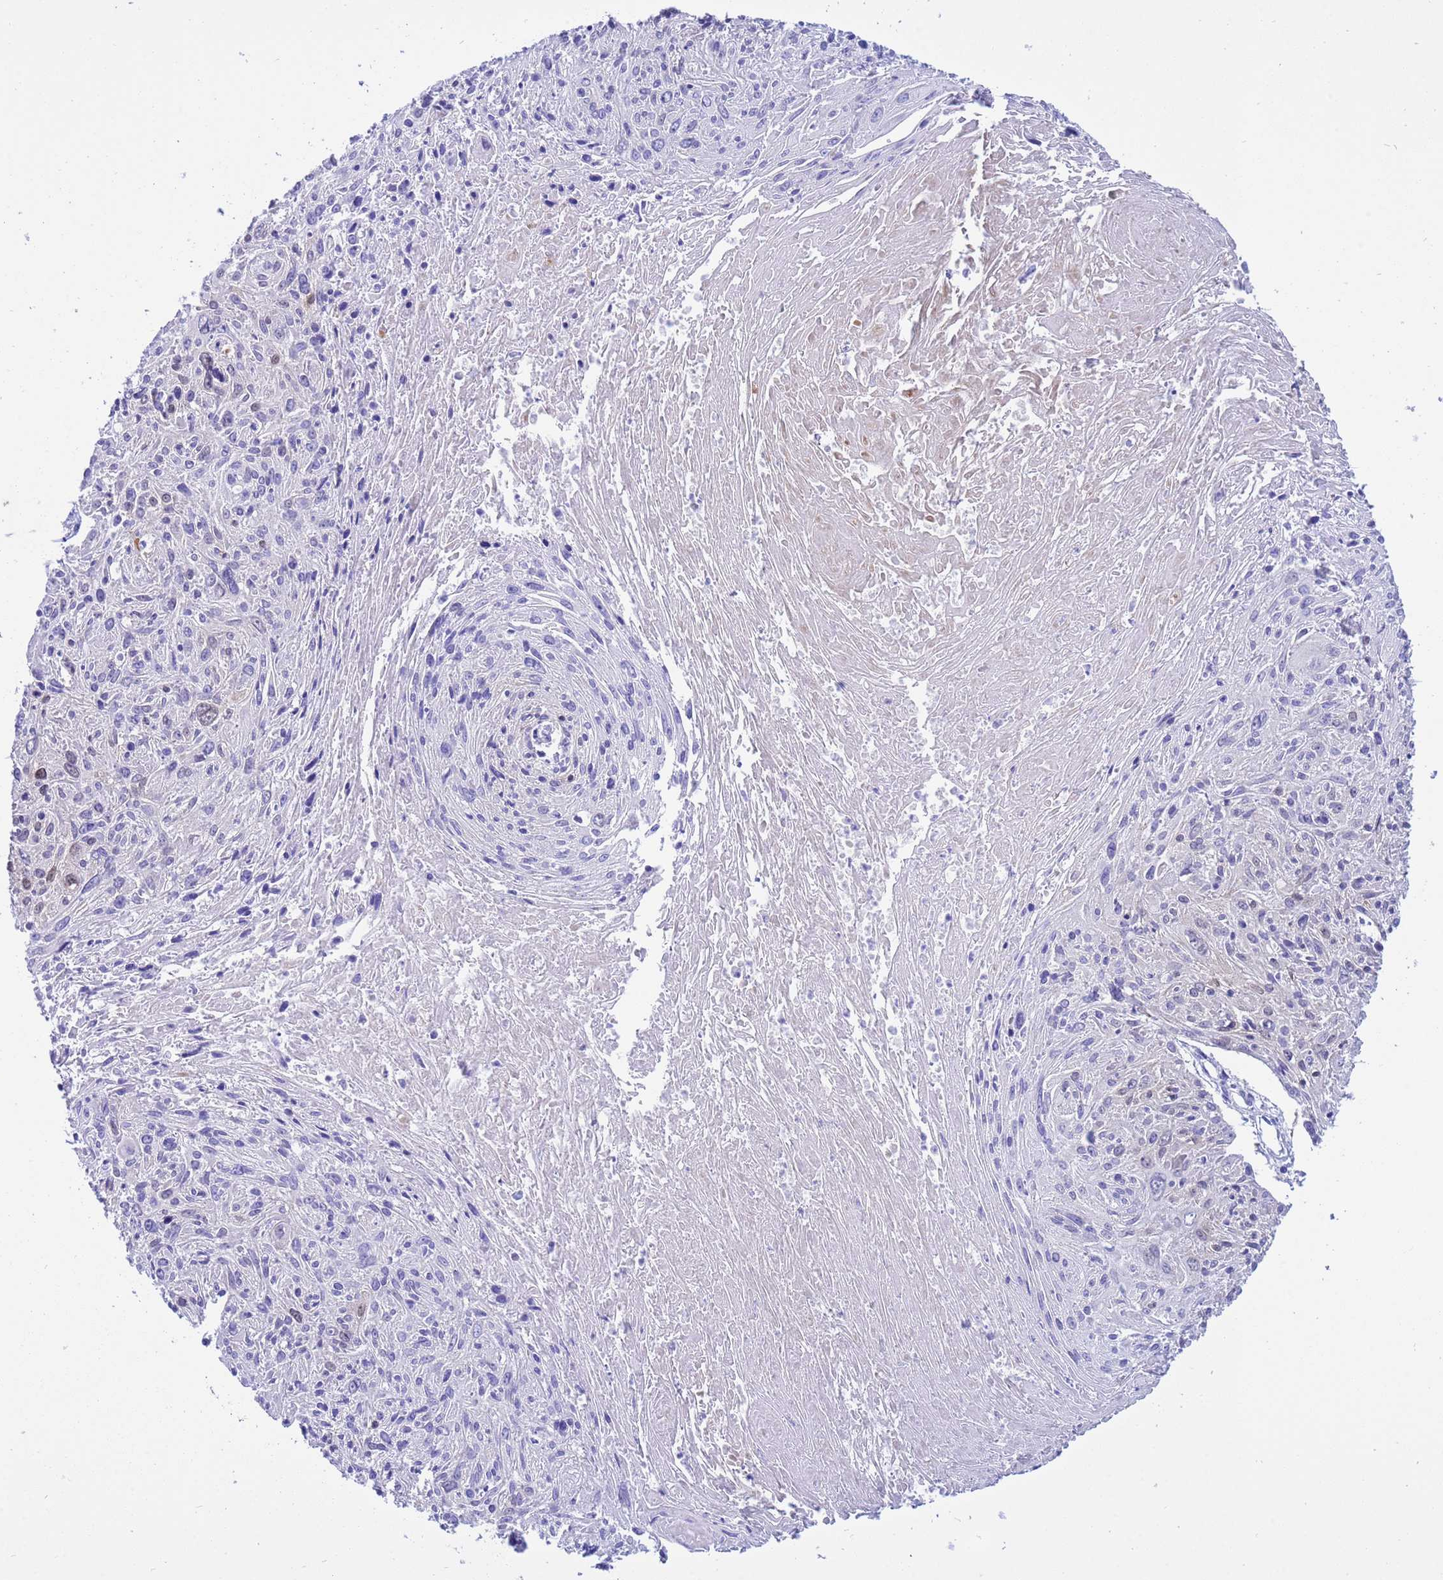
{"staining": {"intensity": "negative", "quantity": "none", "location": "none"}, "tissue": "cervical cancer", "cell_type": "Tumor cells", "image_type": "cancer", "snomed": [{"axis": "morphology", "description": "Squamous cell carcinoma, NOS"}, {"axis": "topography", "description": "Cervix"}], "caption": "IHC image of neoplastic tissue: human cervical cancer (squamous cell carcinoma) stained with DAB displays no significant protein positivity in tumor cells. (DAB (3,3'-diaminobenzidine) IHC with hematoxylin counter stain).", "gene": "AKR1C2", "patient": {"sex": "female", "age": 51}}